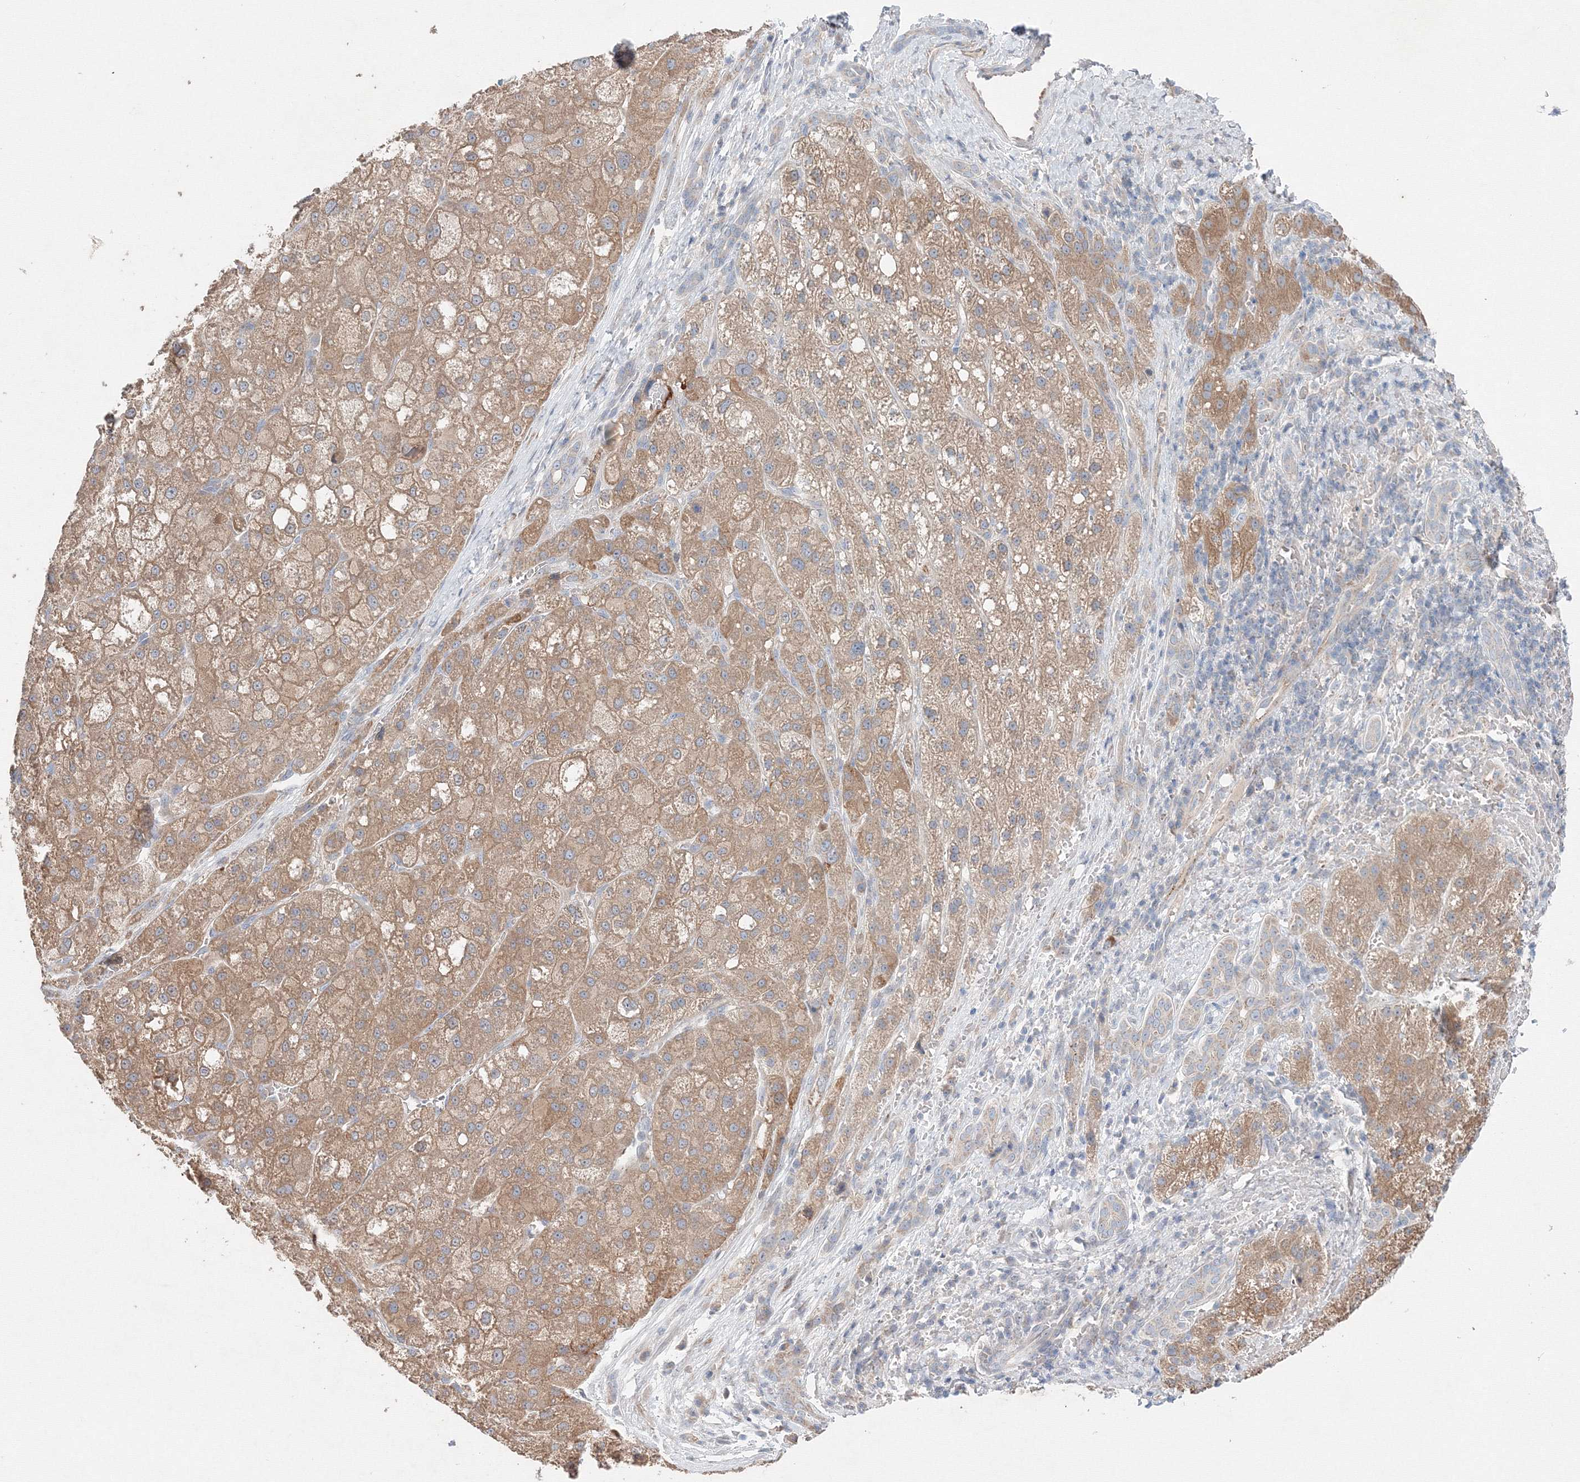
{"staining": {"intensity": "moderate", "quantity": ">75%", "location": "cytoplasmic/membranous"}, "tissue": "liver cancer", "cell_type": "Tumor cells", "image_type": "cancer", "snomed": [{"axis": "morphology", "description": "Carcinoma, Hepatocellular, NOS"}, {"axis": "topography", "description": "Liver"}], "caption": "Human liver cancer (hepatocellular carcinoma) stained for a protein (brown) exhibits moderate cytoplasmic/membranous positive staining in about >75% of tumor cells.", "gene": "WDR49", "patient": {"sex": "male", "age": 57}}